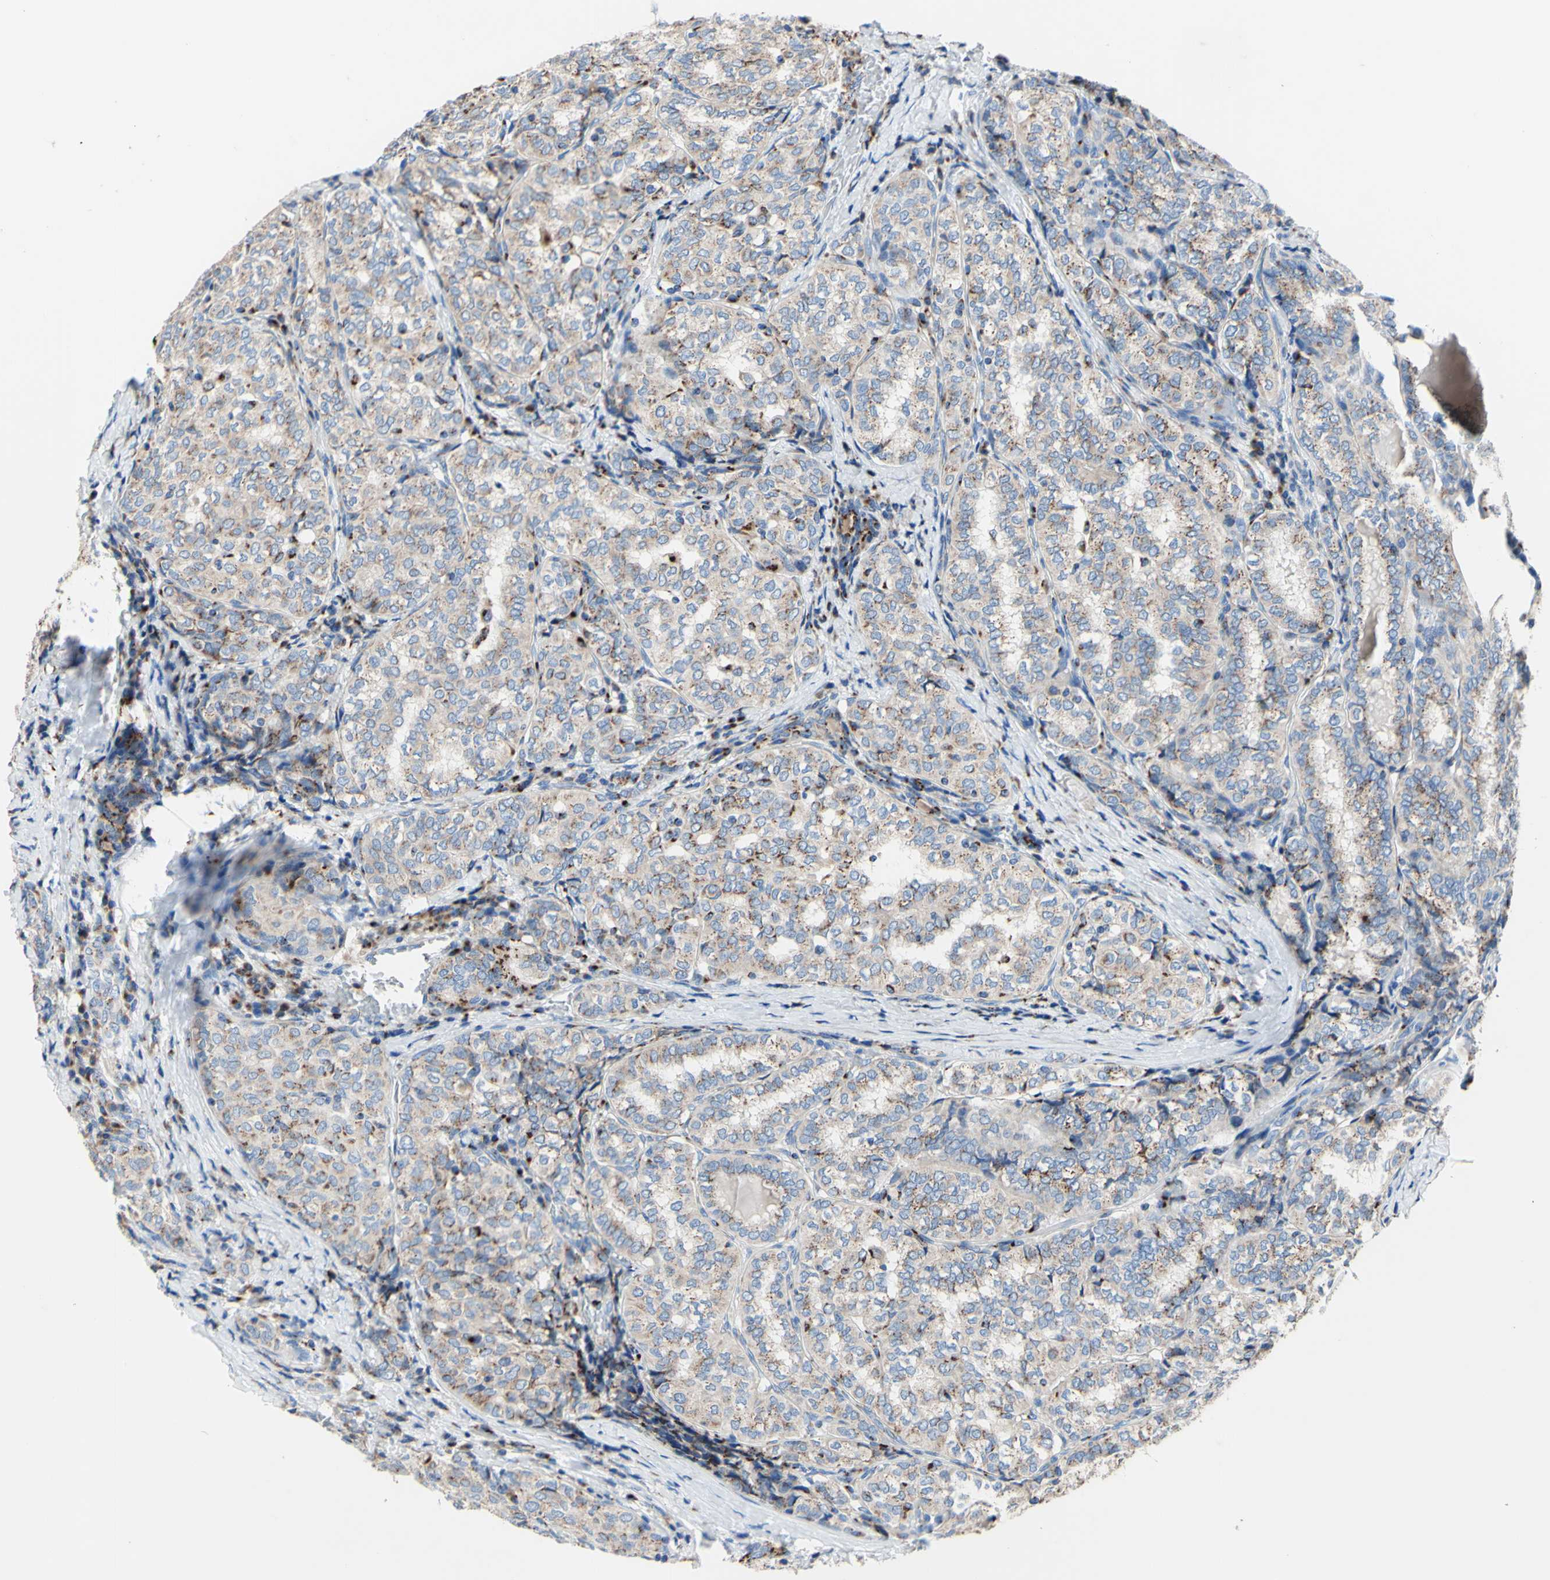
{"staining": {"intensity": "weak", "quantity": "25%-75%", "location": "cytoplasmic/membranous"}, "tissue": "thyroid cancer", "cell_type": "Tumor cells", "image_type": "cancer", "snomed": [{"axis": "morphology", "description": "Normal tissue, NOS"}, {"axis": "morphology", "description": "Papillary adenocarcinoma, NOS"}, {"axis": "topography", "description": "Thyroid gland"}], "caption": "IHC of human thyroid papillary adenocarcinoma shows low levels of weak cytoplasmic/membranous staining in about 25%-75% of tumor cells. The staining was performed using DAB (3,3'-diaminobenzidine) to visualize the protein expression in brown, while the nuclei were stained in blue with hematoxylin (Magnification: 20x).", "gene": "GALNT2", "patient": {"sex": "female", "age": 30}}